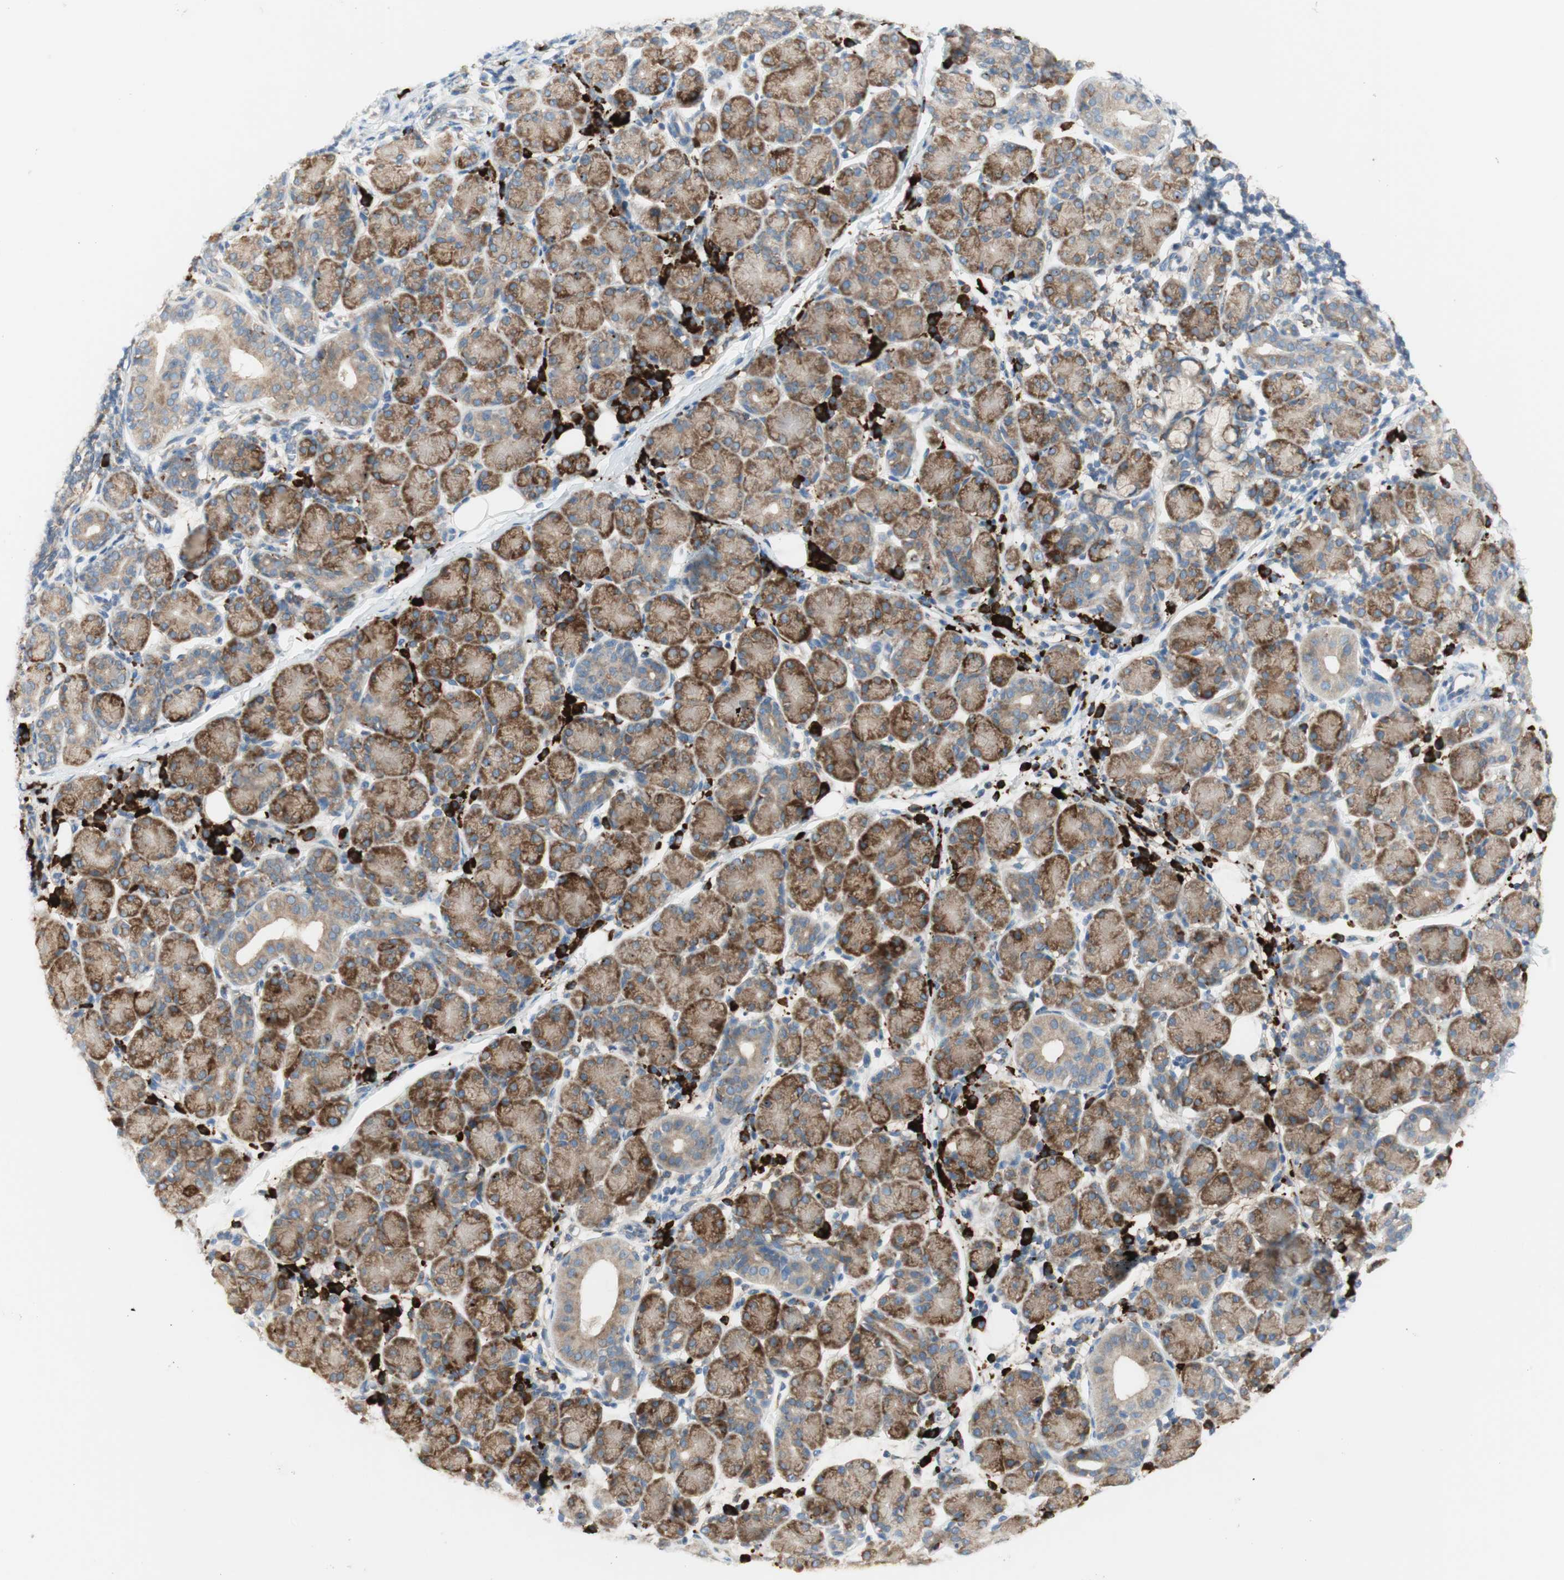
{"staining": {"intensity": "moderate", "quantity": ">75%", "location": "cytoplasmic/membranous"}, "tissue": "salivary gland", "cell_type": "Glandular cells", "image_type": "normal", "snomed": [{"axis": "morphology", "description": "Normal tissue, NOS"}, {"axis": "morphology", "description": "Inflammation, NOS"}, {"axis": "topography", "description": "Lymph node"}, {"axis": "topography", "description": "Salivary gland"}], "caption": "Unremarkable salivary gland displays moderate cytoplasmic/membranous positivity in about >75% of glandular cells, visualized by immunohistochemistry.", "gene": "MANF", "patient": {"sex": "male", "age": 3}}